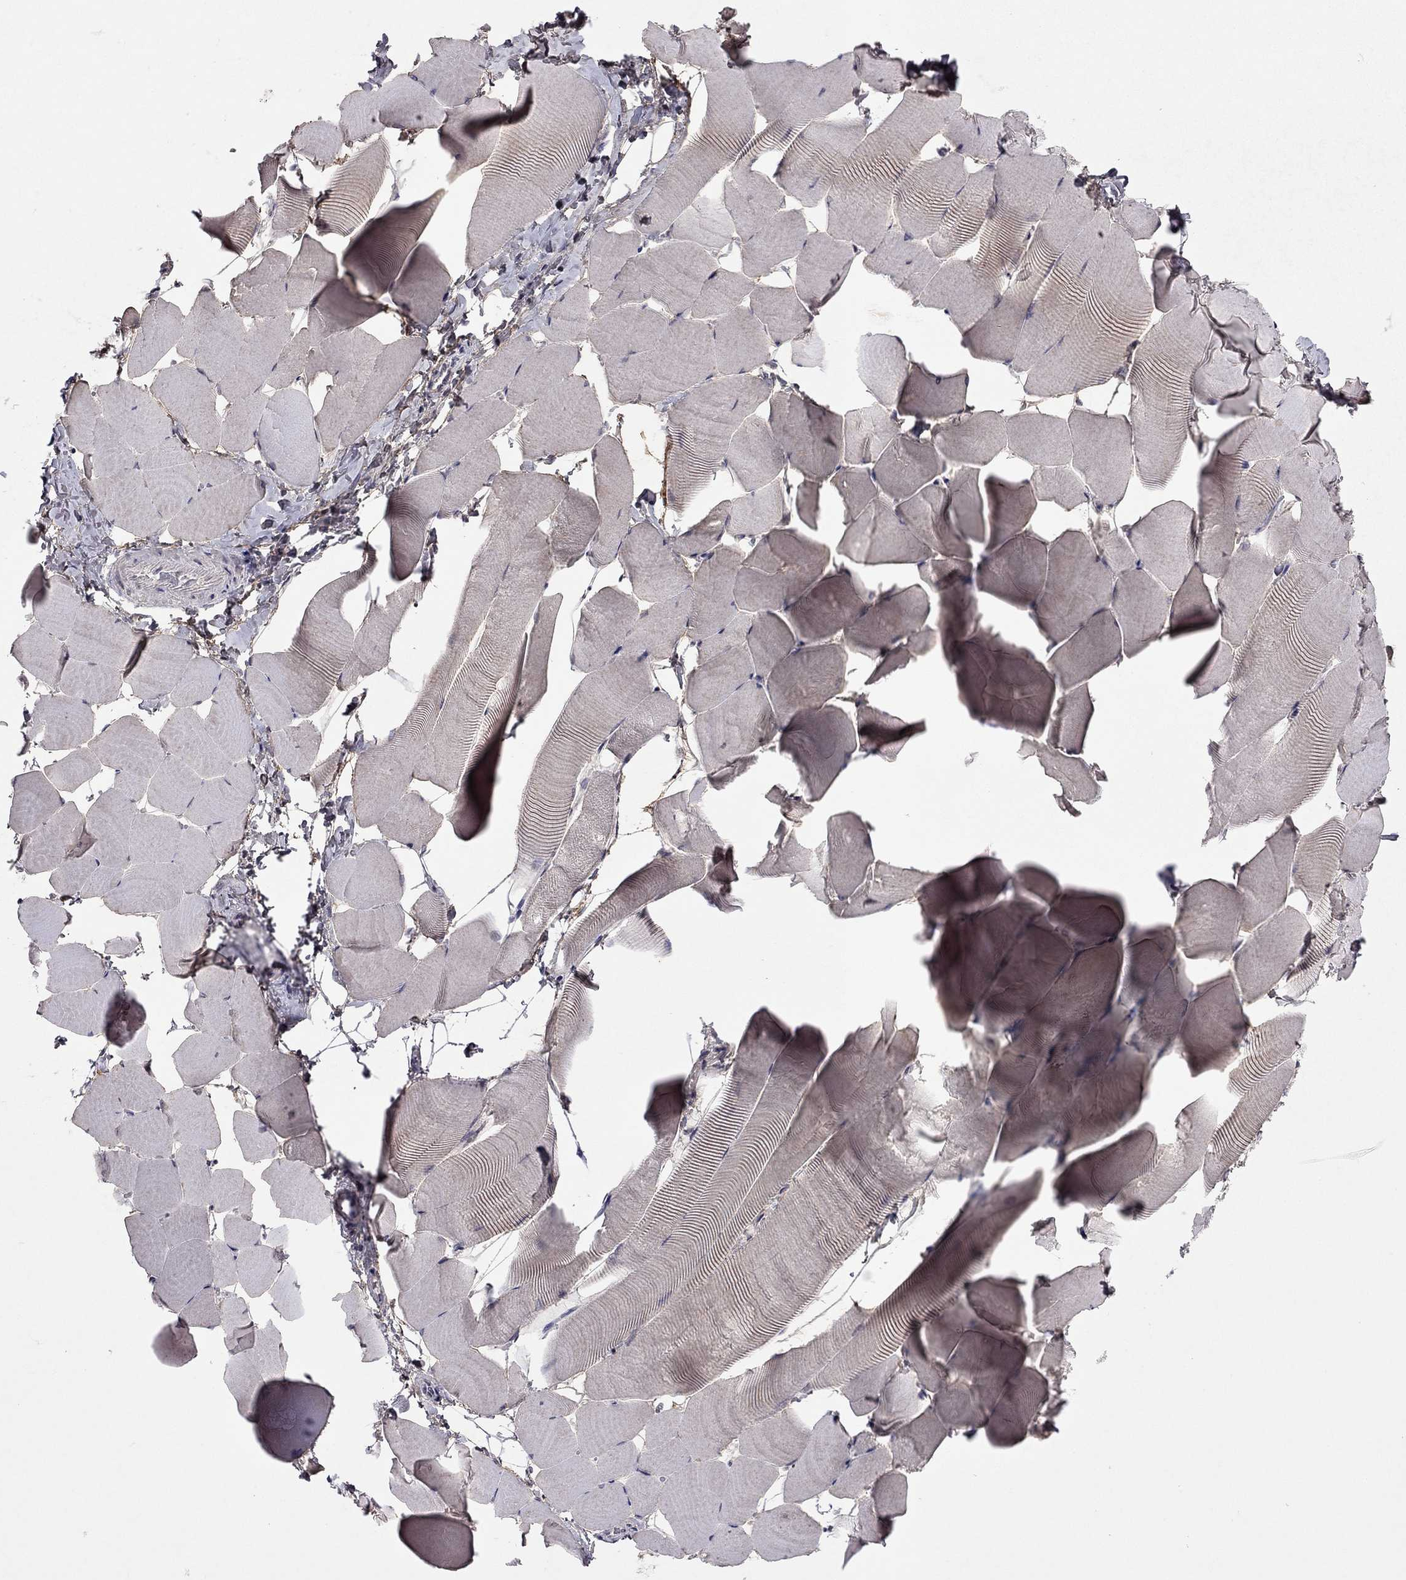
{"staining": {"intensity": "moderate", "quantity": "<25%", "location": "cytoplasmic/membranous"}, "tissue": "skeletal muscle", "cell_type": "Myocytes", "image_type": "normal", "snomed": [{"axis": "morphology", "description": "Normal tissue, NOS"}, {"axis": "topography", "description": "Skeletal muscle"}], "caption": "Protein analysis of unremarkable skeletal muscle displays moderate cytoplasmic/membranous positivity in about <25% of myocytes. (brown staining indicates protein expression, while blue staining denotes nuclei).", "gene": "ESR2", "patient": {"sex": "male", "age": 25}}